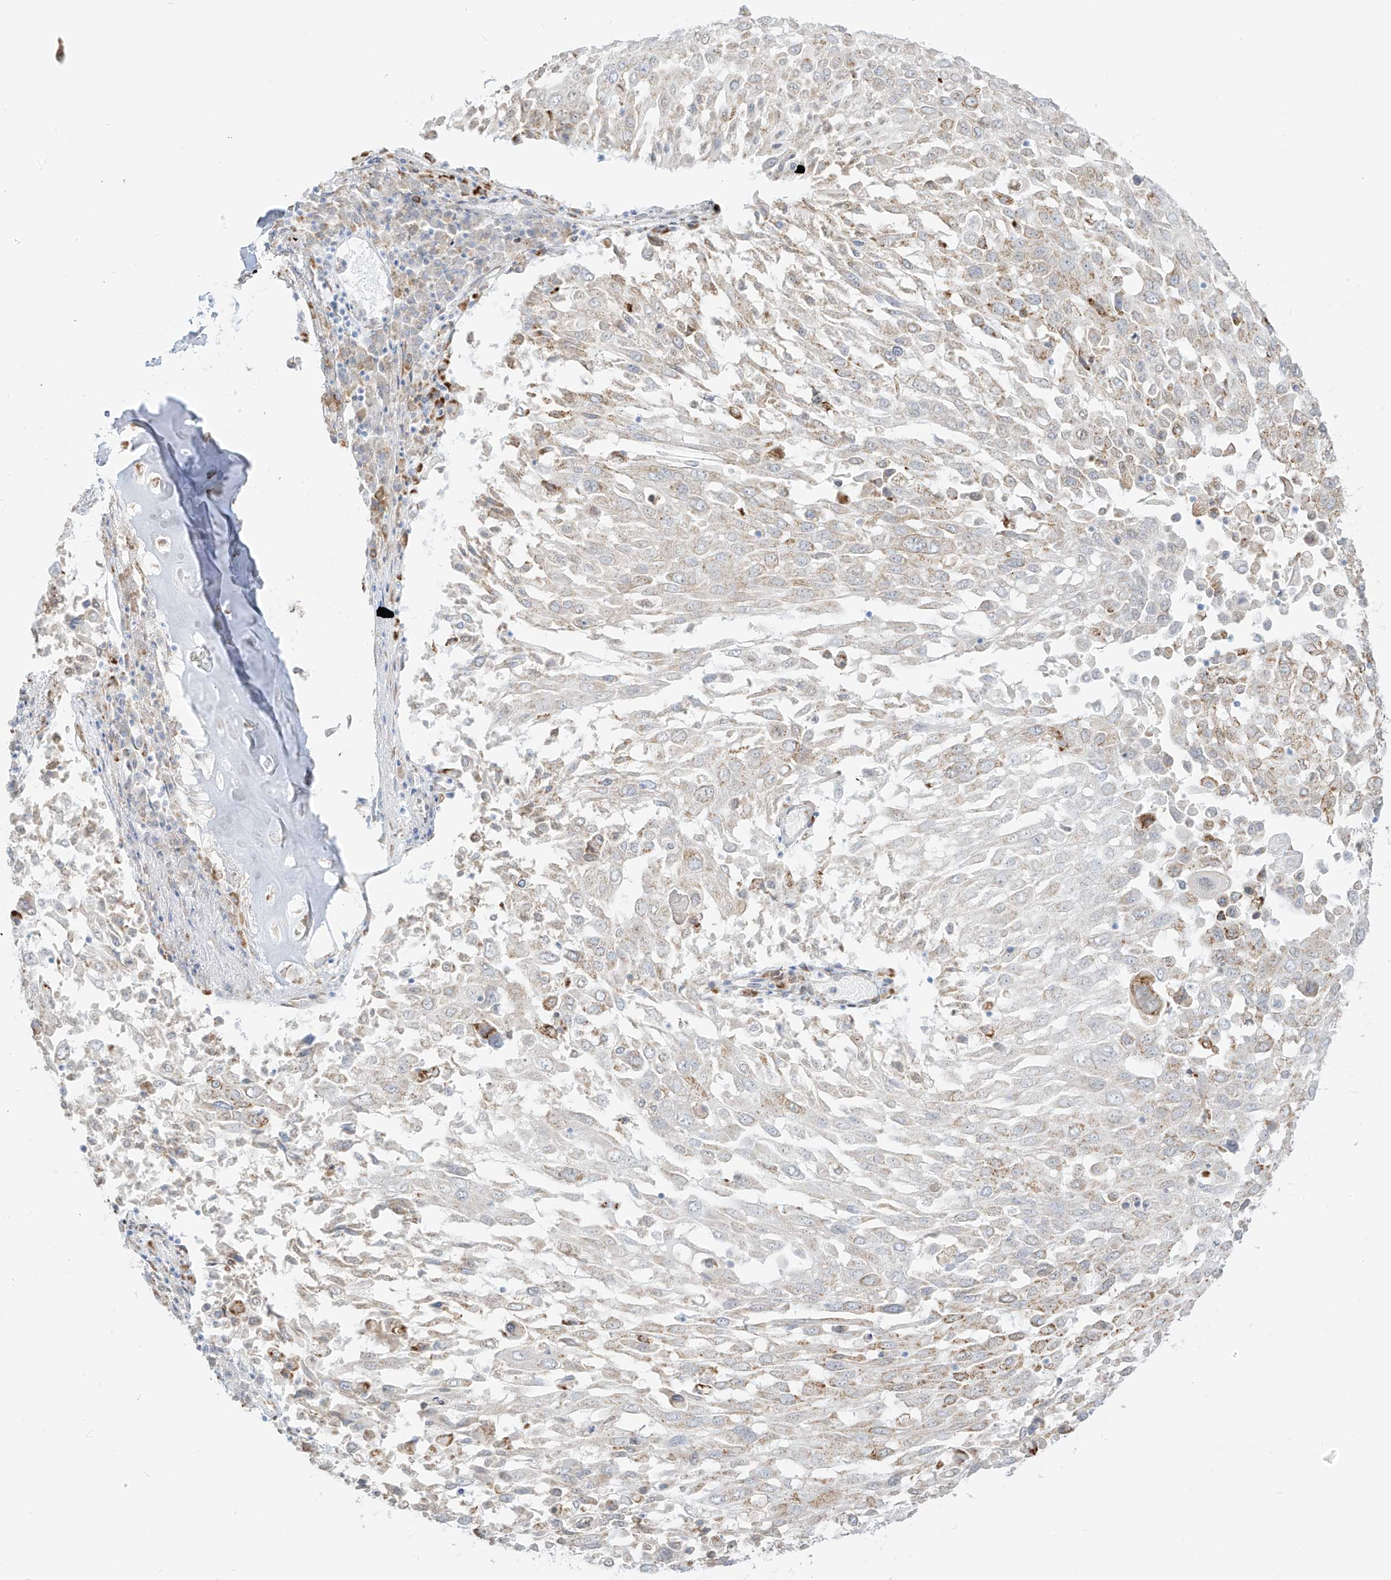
{"staining": {"intensity": "weak", "quantity": "<25%", "location": "cytoplasmic/membranous"}, "tissue": "lung cancer", "cell_type": "Tumor cells", "image_type": "cancer", "snomed": [{"axis": "morphology", "description": "Squamous cell carcinoma, NOS"}, {"axis": "topography", "description": "Lung"}], "caption": "A histopathology image of lung cancer stained for a protein demonstrates no brown staining in tumor cells. (DAB IHC visualized using brightfield microscopy, high magnification).", "gene": "LRRC59", "patient": {"sex": "male", "age": 65}}